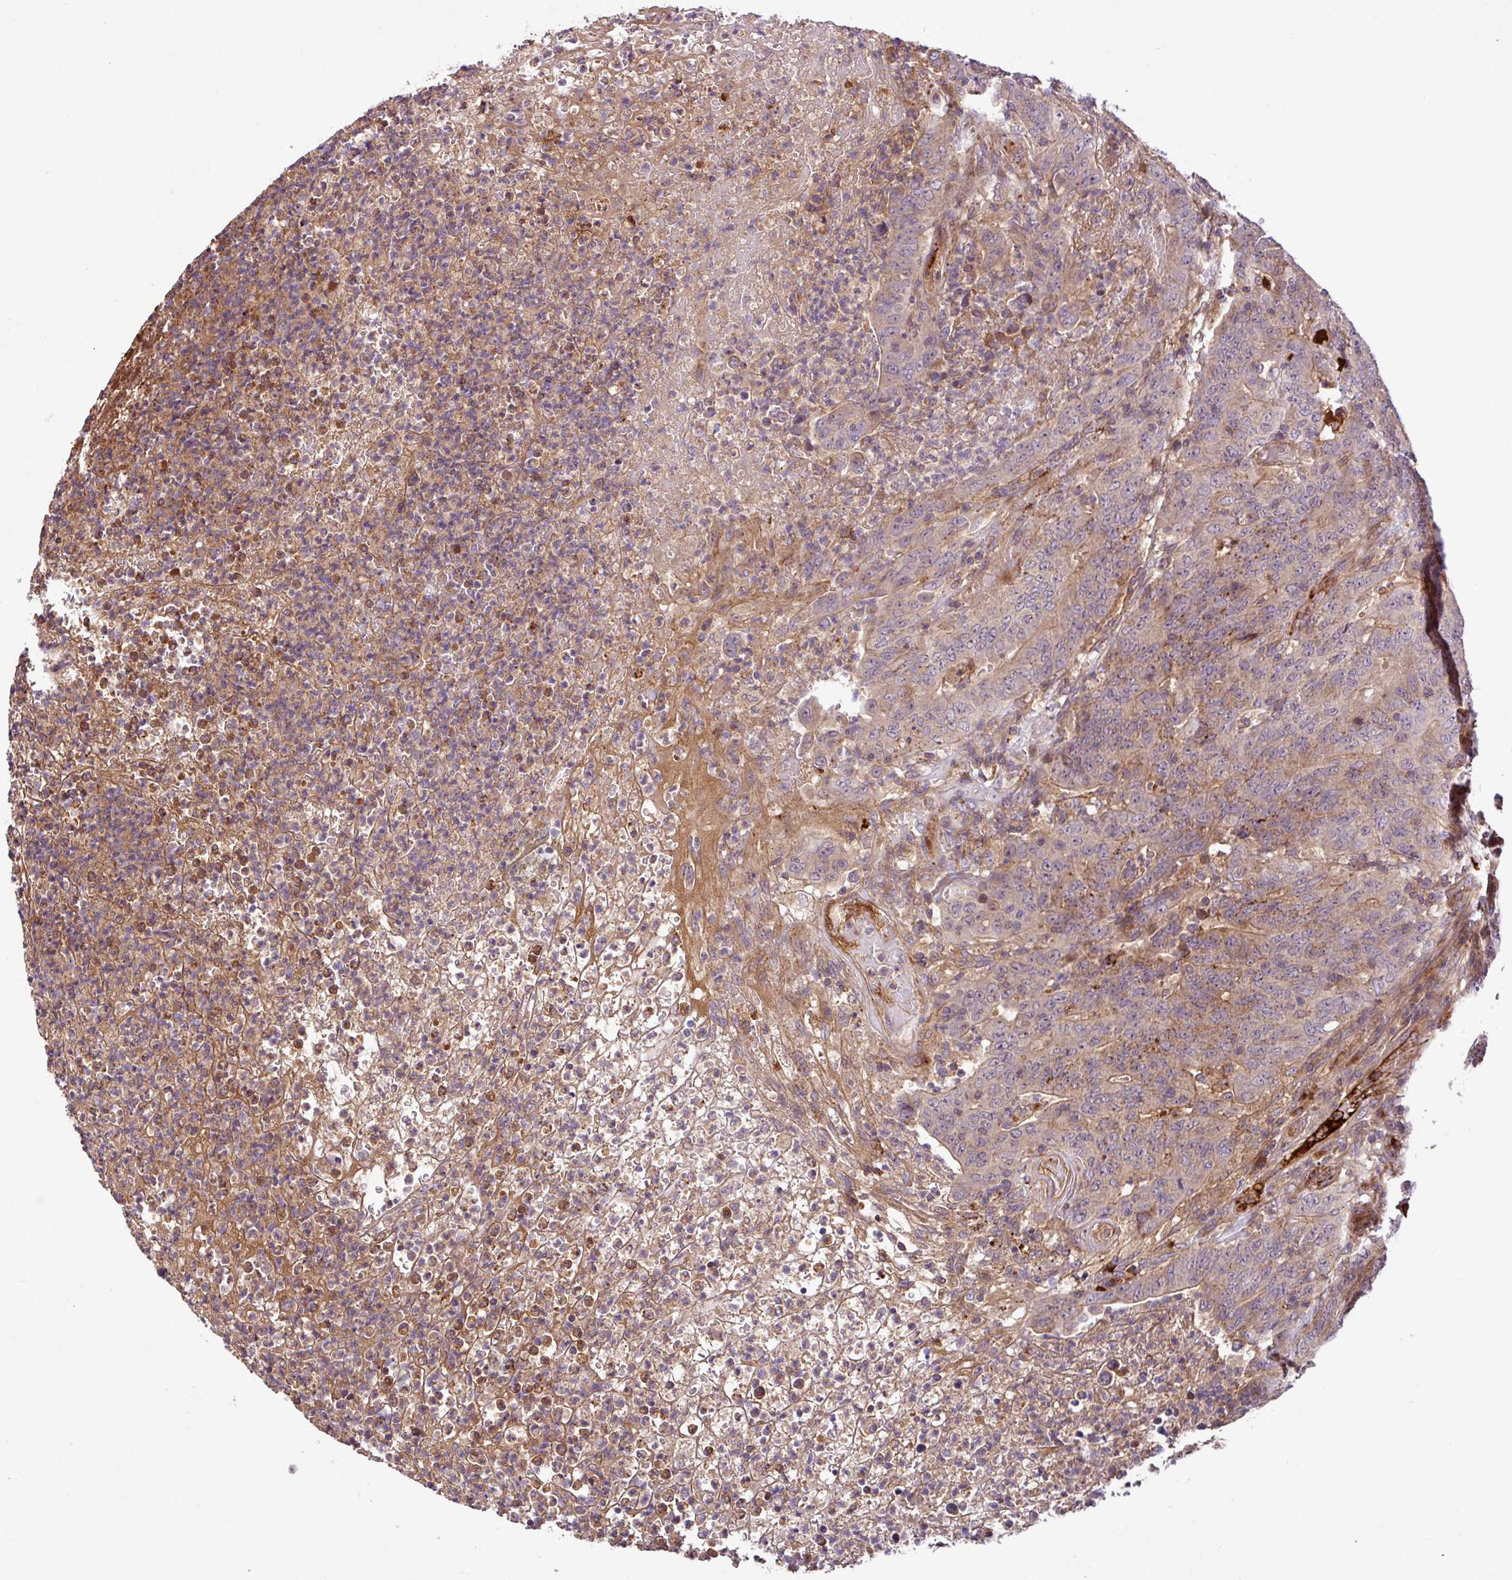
{"staining": {"intensity": "moderate", "quantity": "25%-75%", "location": "cytoplasmic/membranous"}, "tissue": "colorectal cancer", "cell_type": "Tumor cells", "image_type": "cancer", "snomed": [{"axis": "morphology", "description": "Adenocarcinoma, NOS"}, {"axis": "topography", "description": "Colon"}], "caption": "Immunohistochemical staining of human adenocarcinoma (colorectal) demonstrates moderate cytoplasmic/membranous protein expression in about 25%-75% of tumor cells. (brown staining indicates protein expression, while blue staining denotes nuclei).", "gene": "ZNF266", "patient": {"sex": "female", "age": 75}}